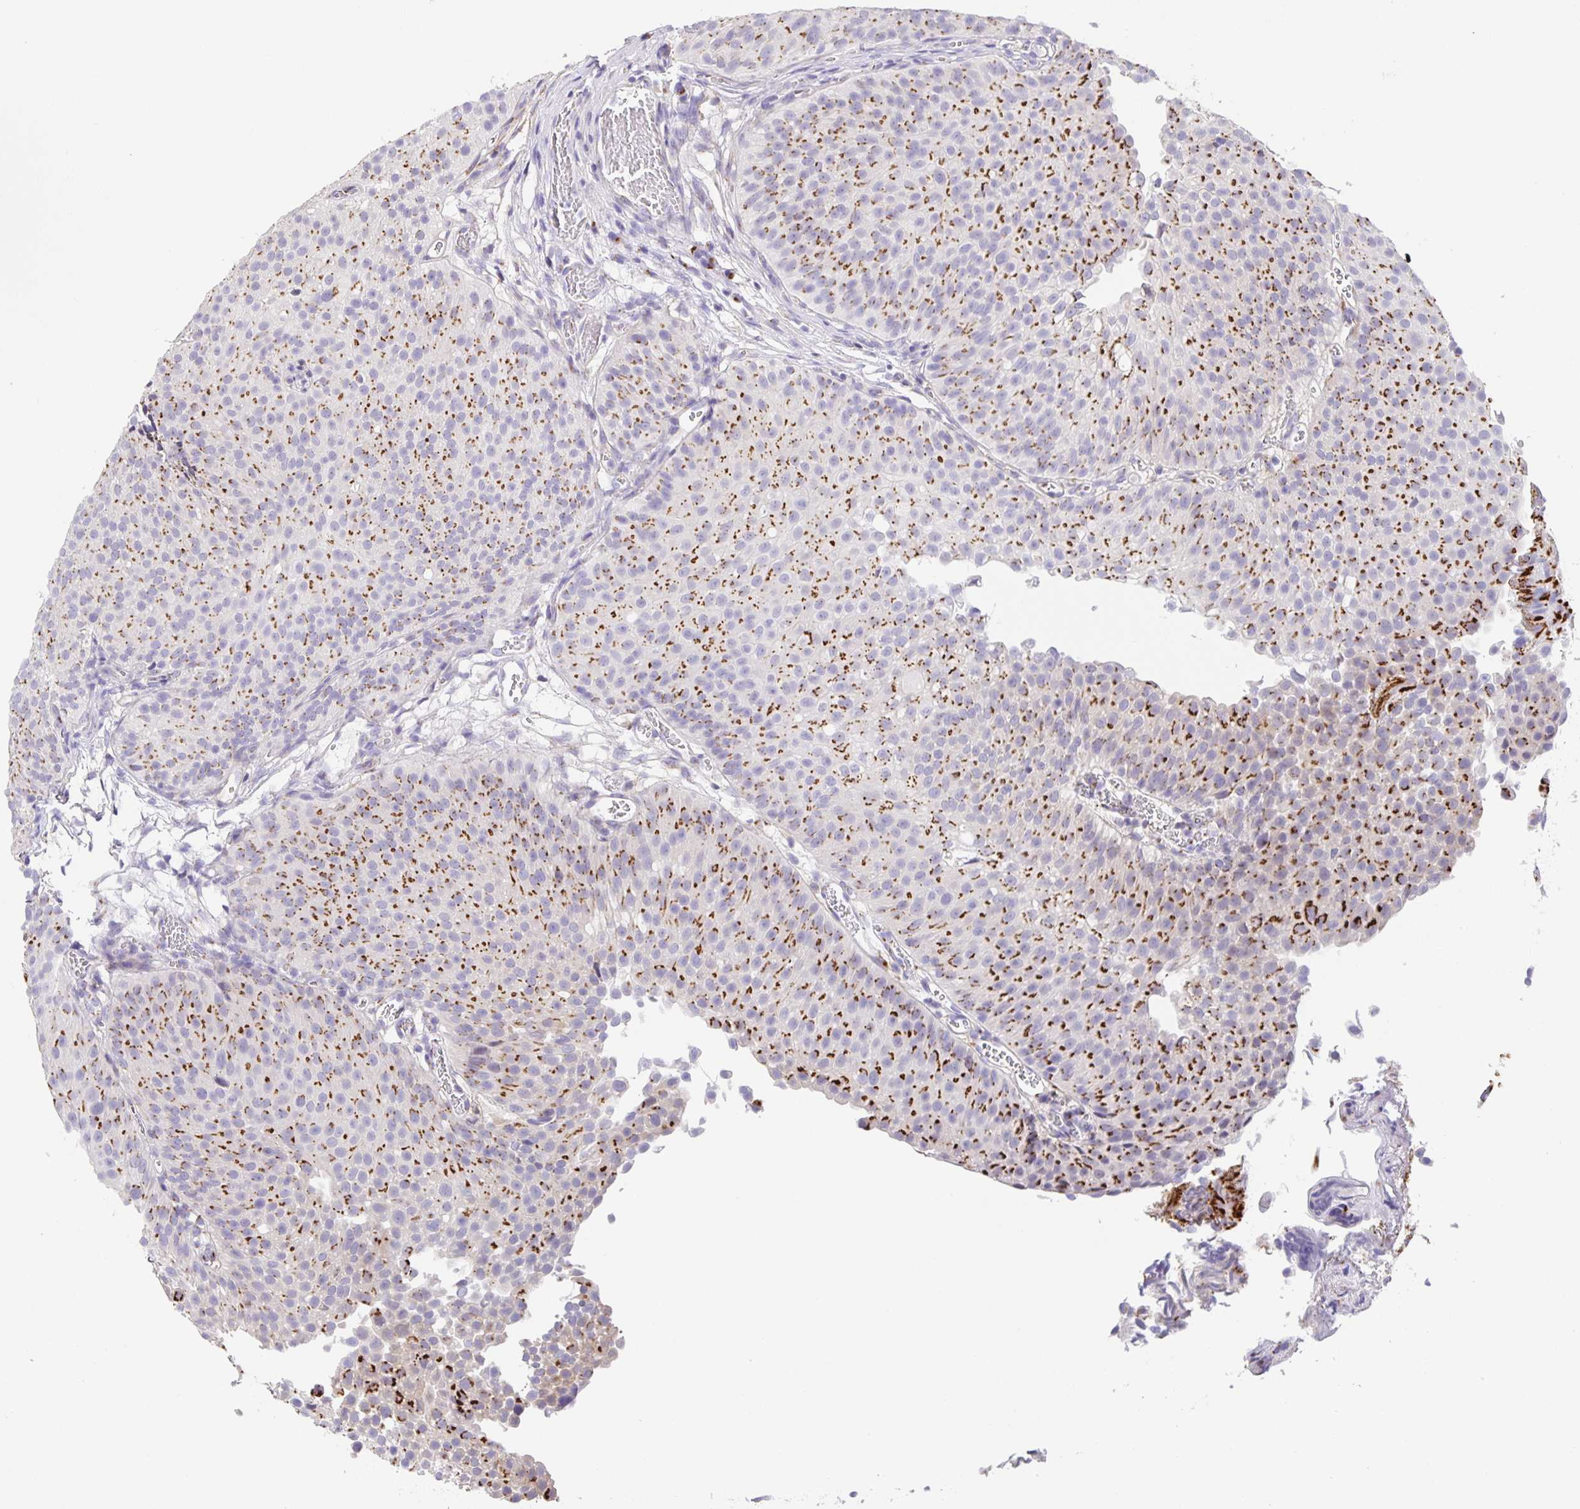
{"staining": {"intensity": "strong", "quantity": "25%-75%", "location": "cytoplasmic/membranous"}, "tissue": "urothelial cancer", "cell_type": "Tumor cells", "image_type": "cancer", "snomed": [{"axis": "morphology", "description": "Urothelial carcinoma, Low grade"}, {"axis": "topography", "description": "Urinary bladder"}], "caption": "Human urothelial cancer stained for a protein (brown) exhibits strong cytoplasmic/membranous positive expression in approximately 25%-75% of tumor cells.", "gene": "PRR36", "patient": {"sex": "male", "age": 80}}